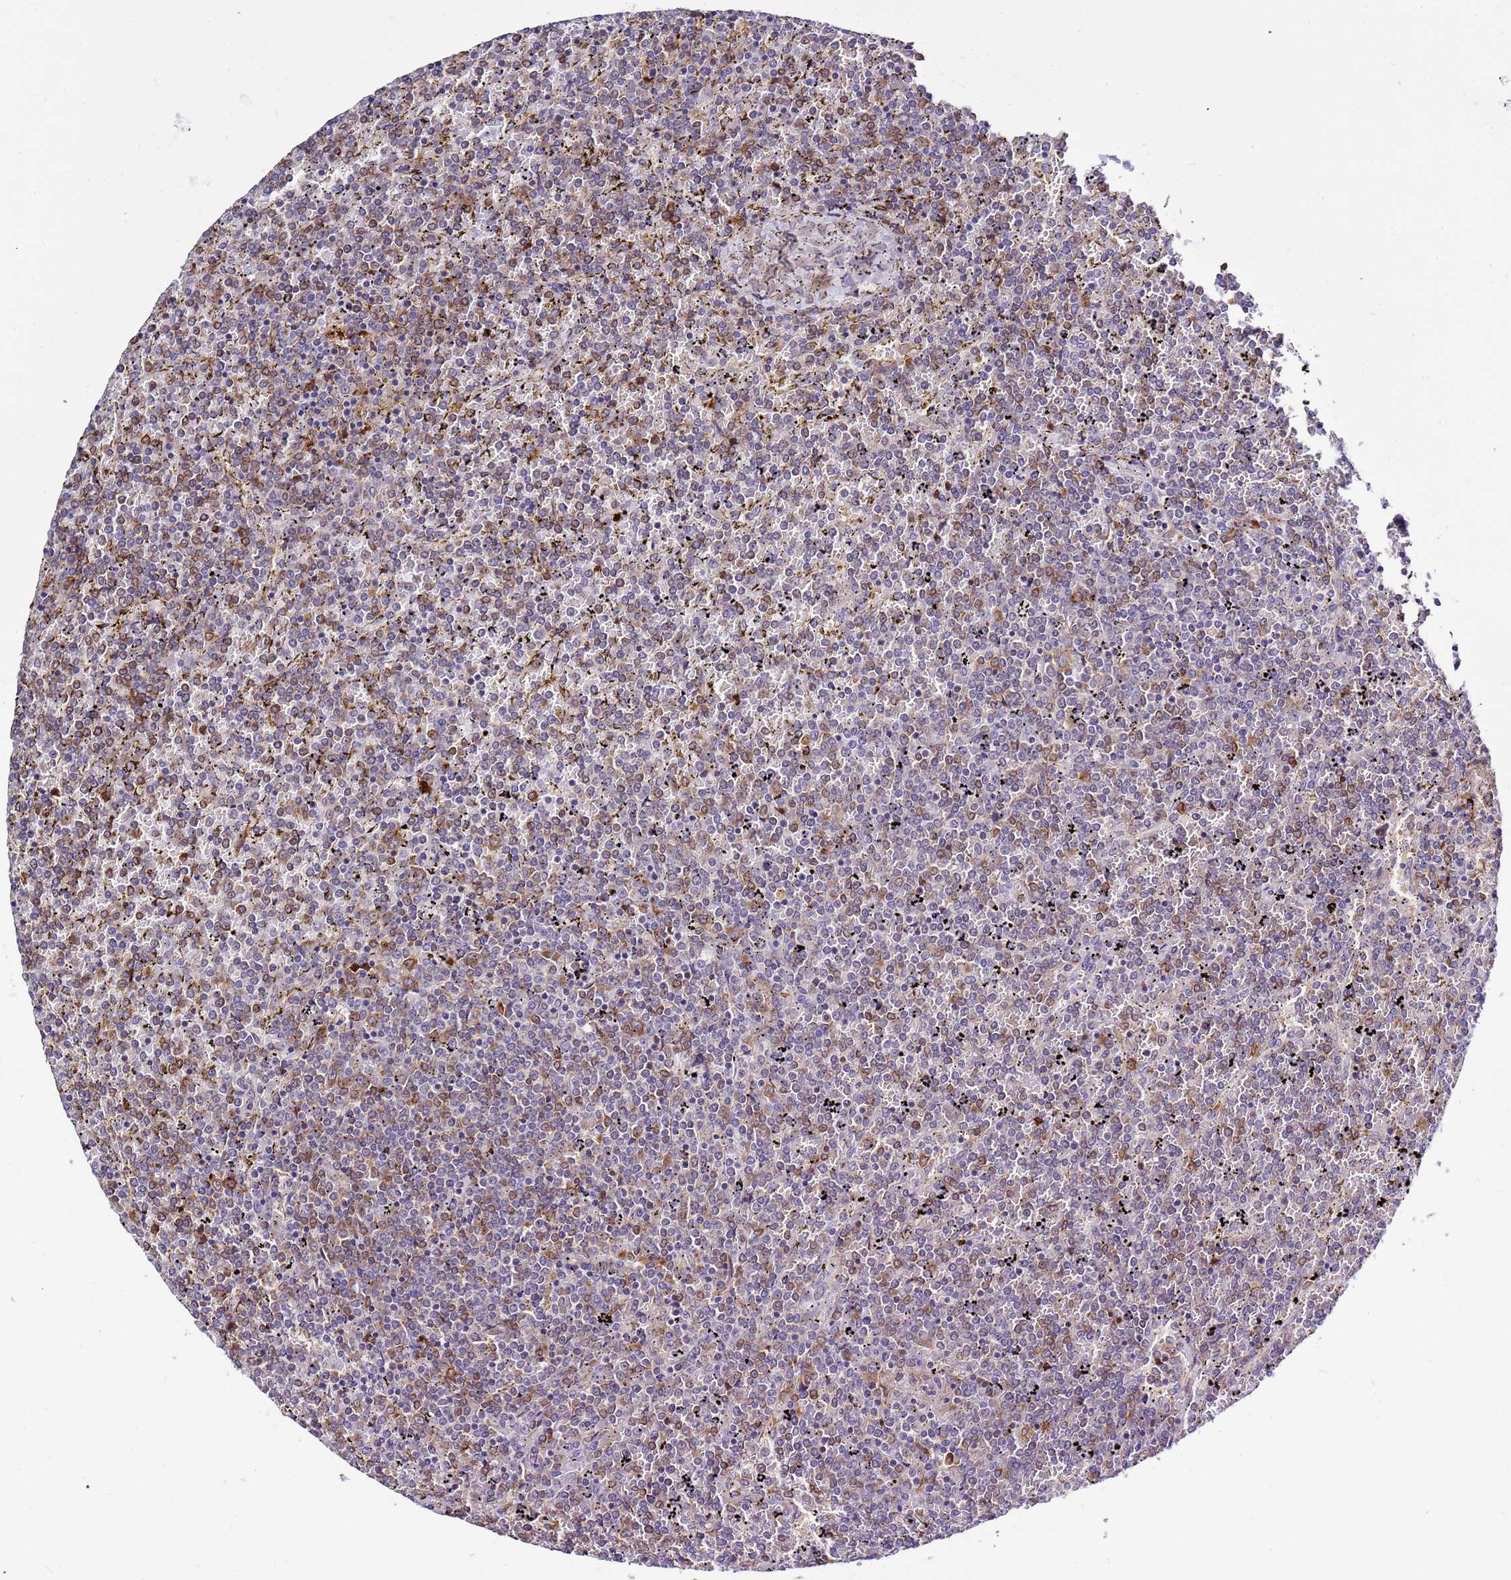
{"staining": {"intensity": "moderate", "quantity": "<25%", "location": "cytoplasmic/membranous"}, "tissue": "lymphoma", "cell_type": "Tumor cells", "image_type": "cancer", "snomed": [{"axis": "morphology", "description": "Malignant lymphoma, non-Hodgkin's type, Low grade"}, {"axis": "topography", "description": "Spleen"}], "caption": "IHC of low-grade malignant lymphoma, non-Hodgkin's type shows low levels of moderate cytoplasmic/membranous expression in approximately <25% of tumor cells.", "gene": "NOL8", "patient": {"sex": "female", "age": 19}}